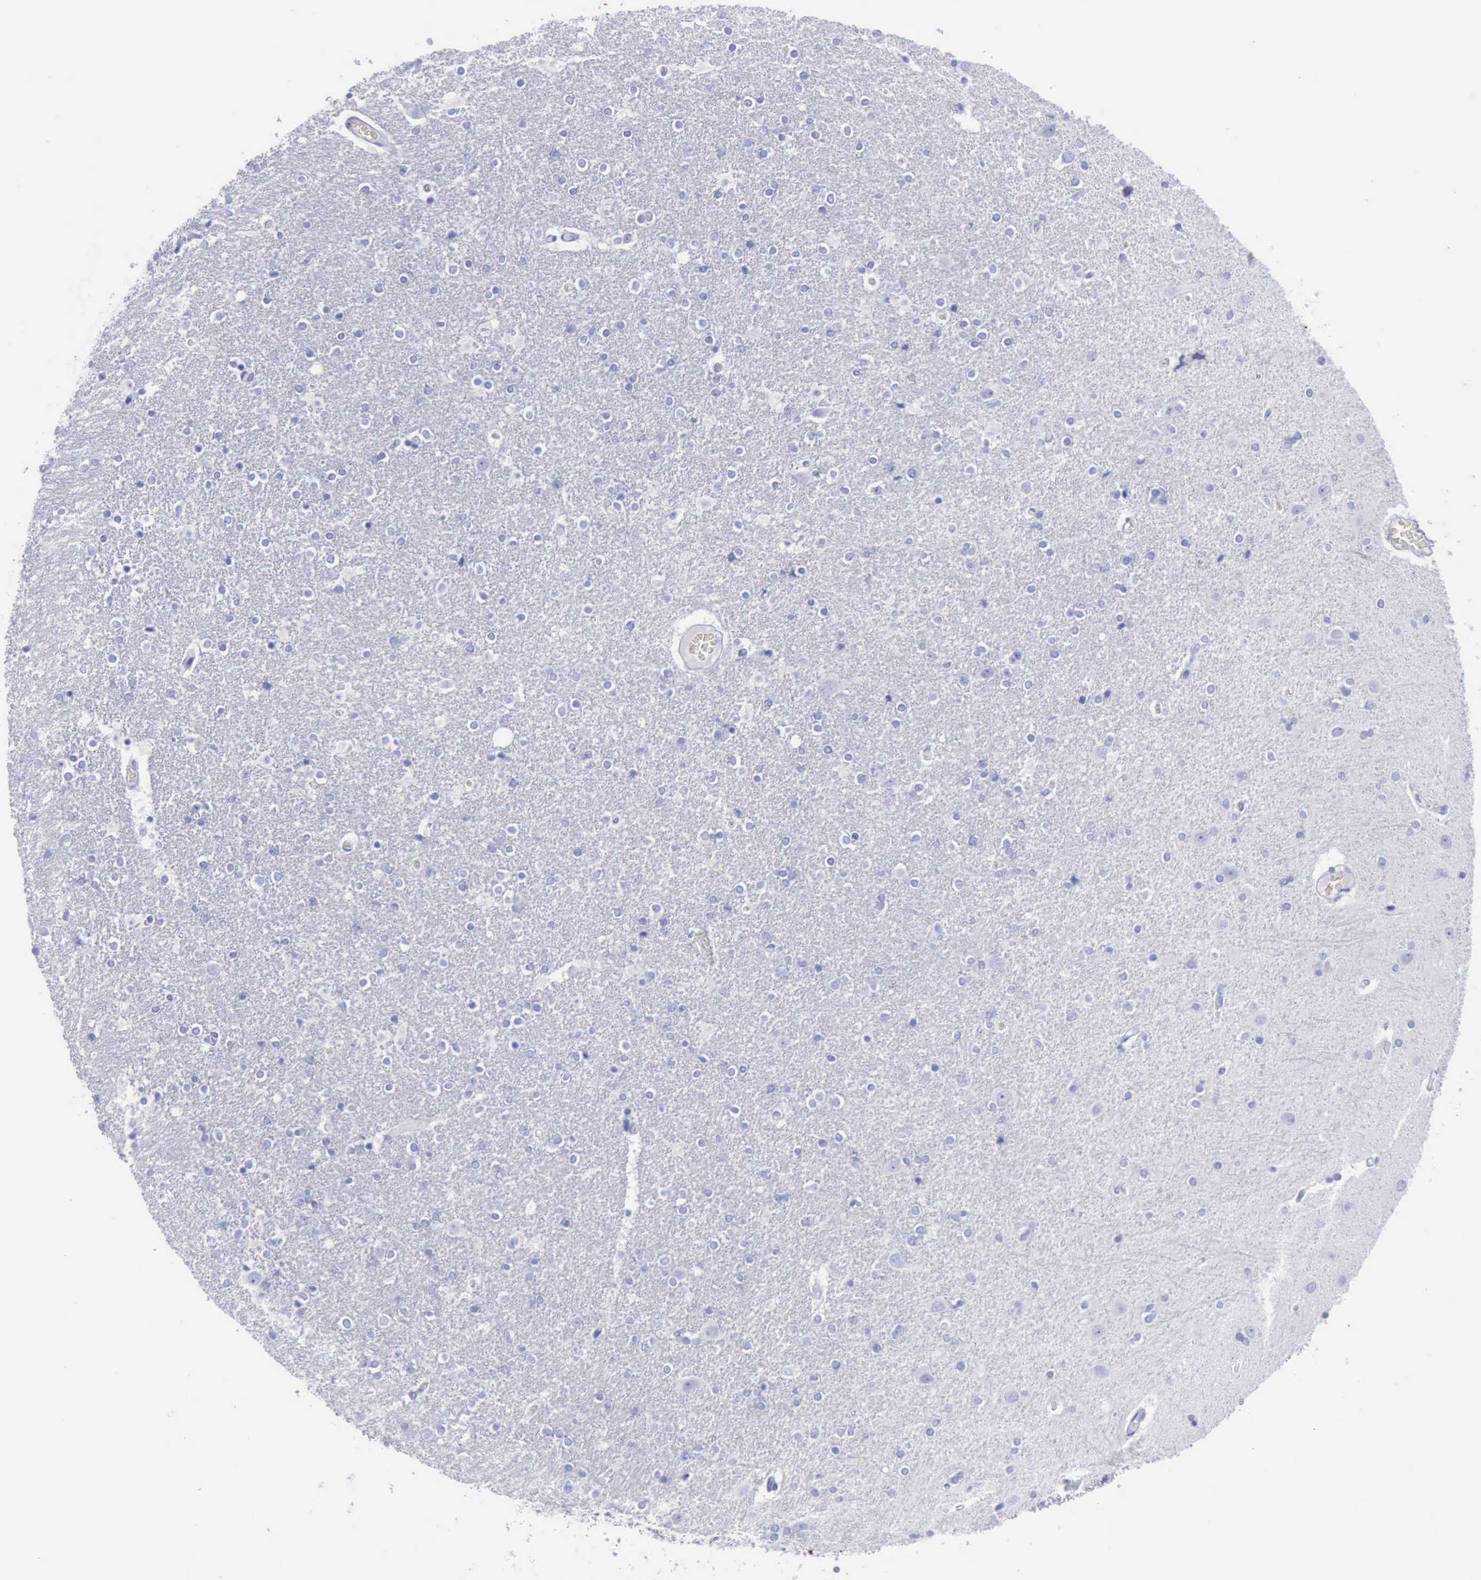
{"staining": {"intensity": "negative", "quantity": "none", "location": "none"}, "tissue": "caudate", "cell_type": "Glial cells", "image_type": "normal", "snomed": [{"axis": "morphology", "description": "Normal tissue, NOS"}, {"axis": "topography", "description": "Lateral ventricle wall"}], "caption": "DAB (3,3'-diaminobenzidine) immunohistochemical staining of unremarkable caudate demonstrates no significant positivity in glial cells.", "gene": "KRT13", "patient": {"sex": "female", "age": 54}}